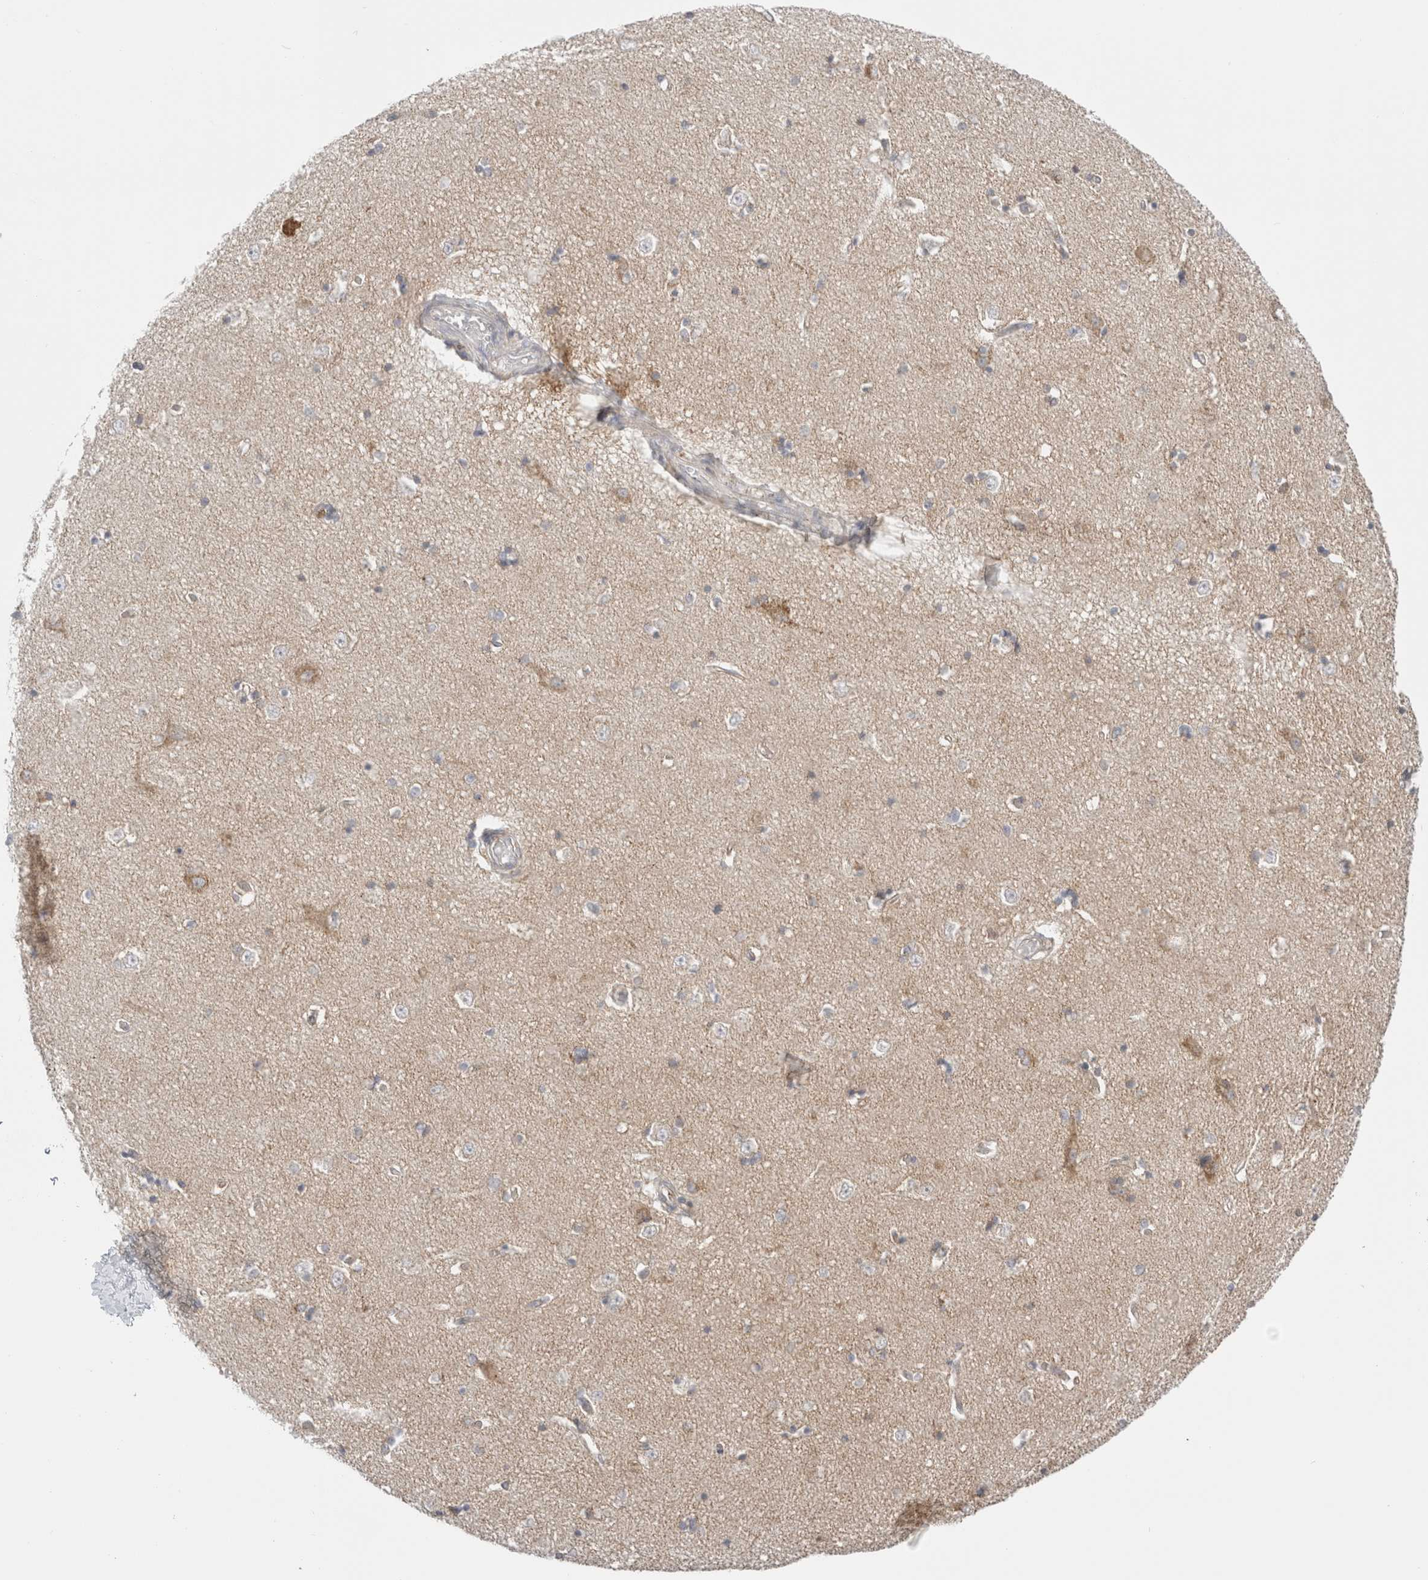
{"staining": {"intensity": "negative", "quantity": "none", "location": "none"}, "tissue": "hippocampus", "cell_type": "Glial cells", "image_type": "normal", "snomed": [{"axis": "morphology", "description": "Normal tissue, NOS"}, {"axis": "topography", "description": "Hippocampus"}], "caption": "There is no significant staining in glial cells of hippocampus. (DAB (3,3'-diaminobenzidine) immunohistochemistry visualized using brightfield microscopy, high magnification).", "gene": "FAHD1", "patient": {"sex": "male", "age": 45}}